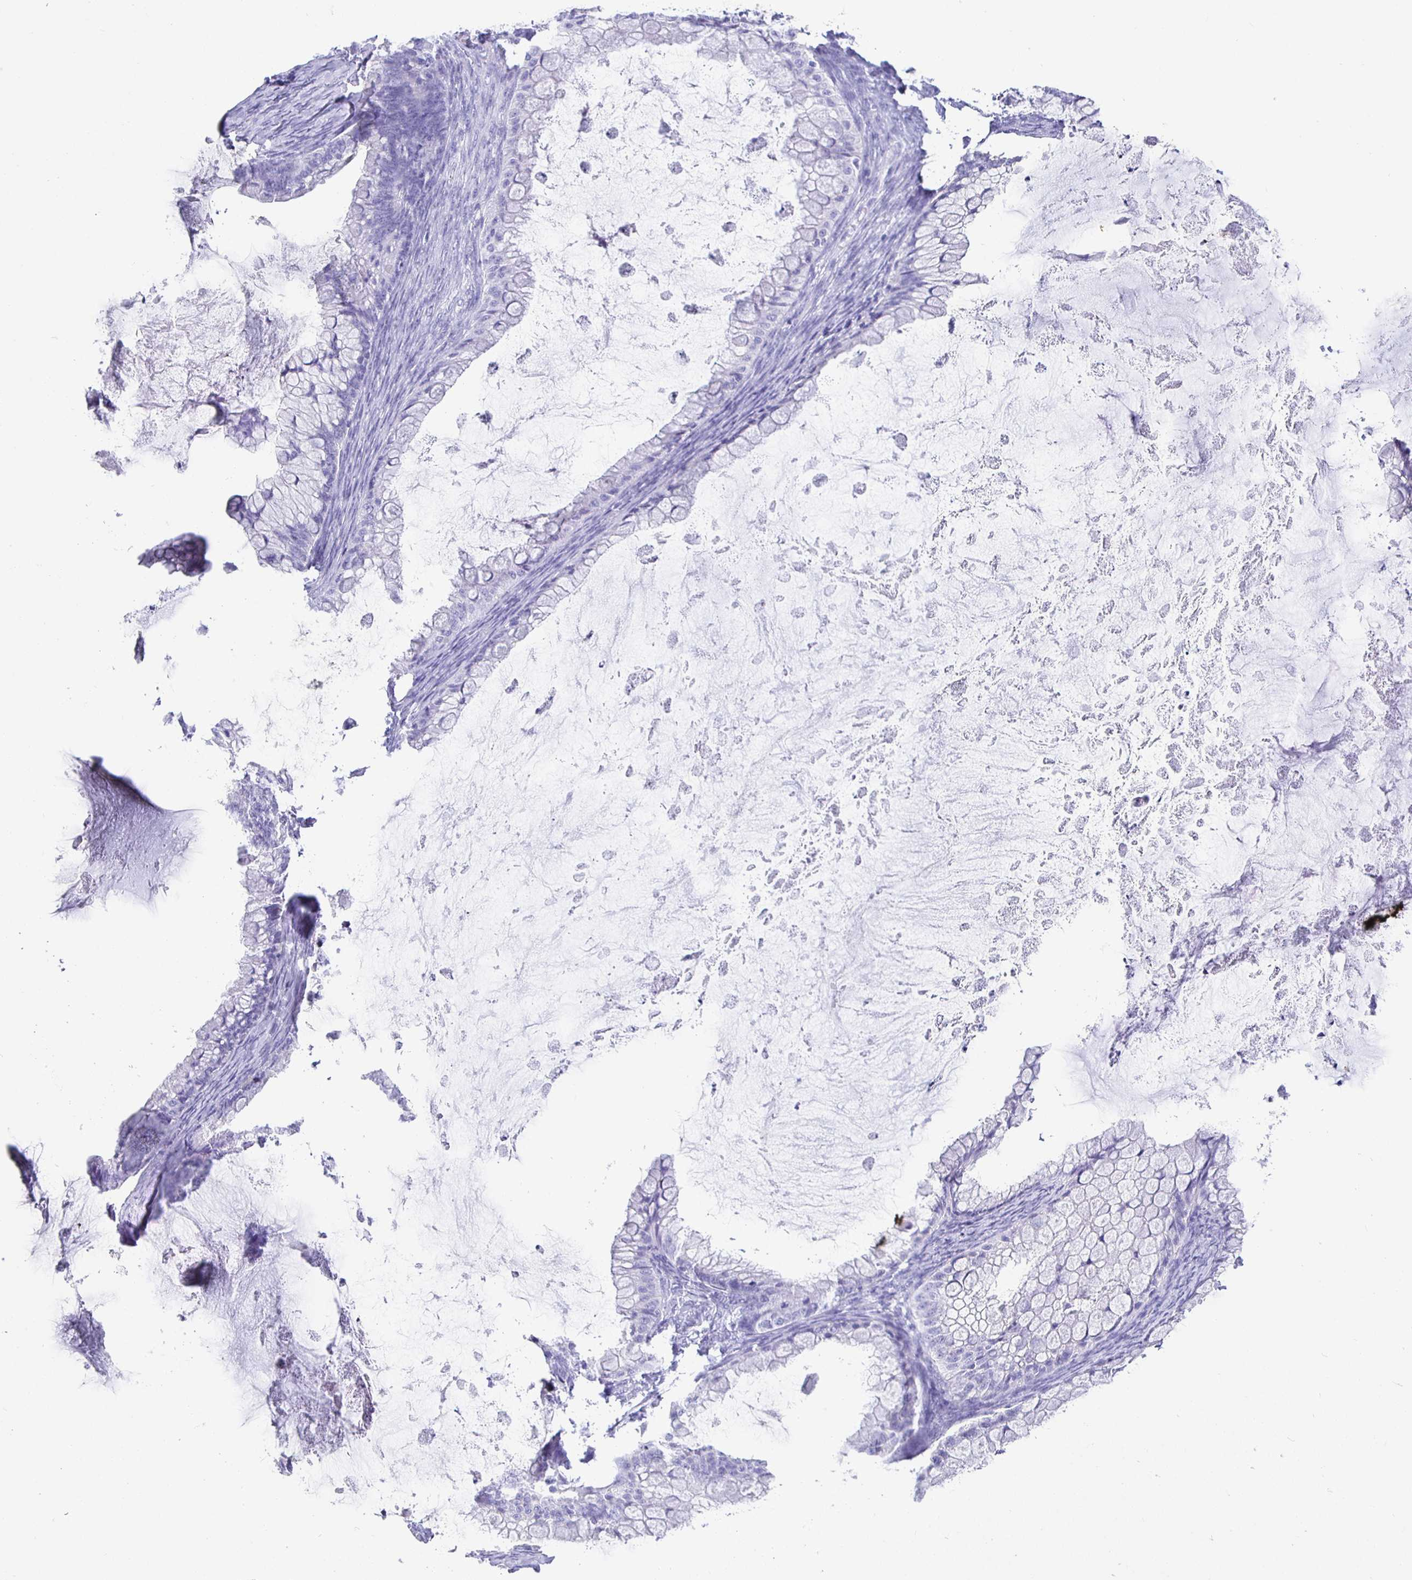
{"staining": {"intensity": "negative", "quantity": "none", "location": "none"}, "tissue": "ovarian cancer", "cell_type": "Tumor cells", "image_type": "cancer", "snomed": [{"axis": "morphology", "description": "Cystadenocarcinoma, mucinous, NOS"}, {"axis": "topography", "description": "Ovary"}], "caption": "Tumor cells show no significant protein positivity in mucinous cystadenocarcinoma (ovarian).", "gene": "UMOD", "patient": {"sex": "female", "age": 35}}